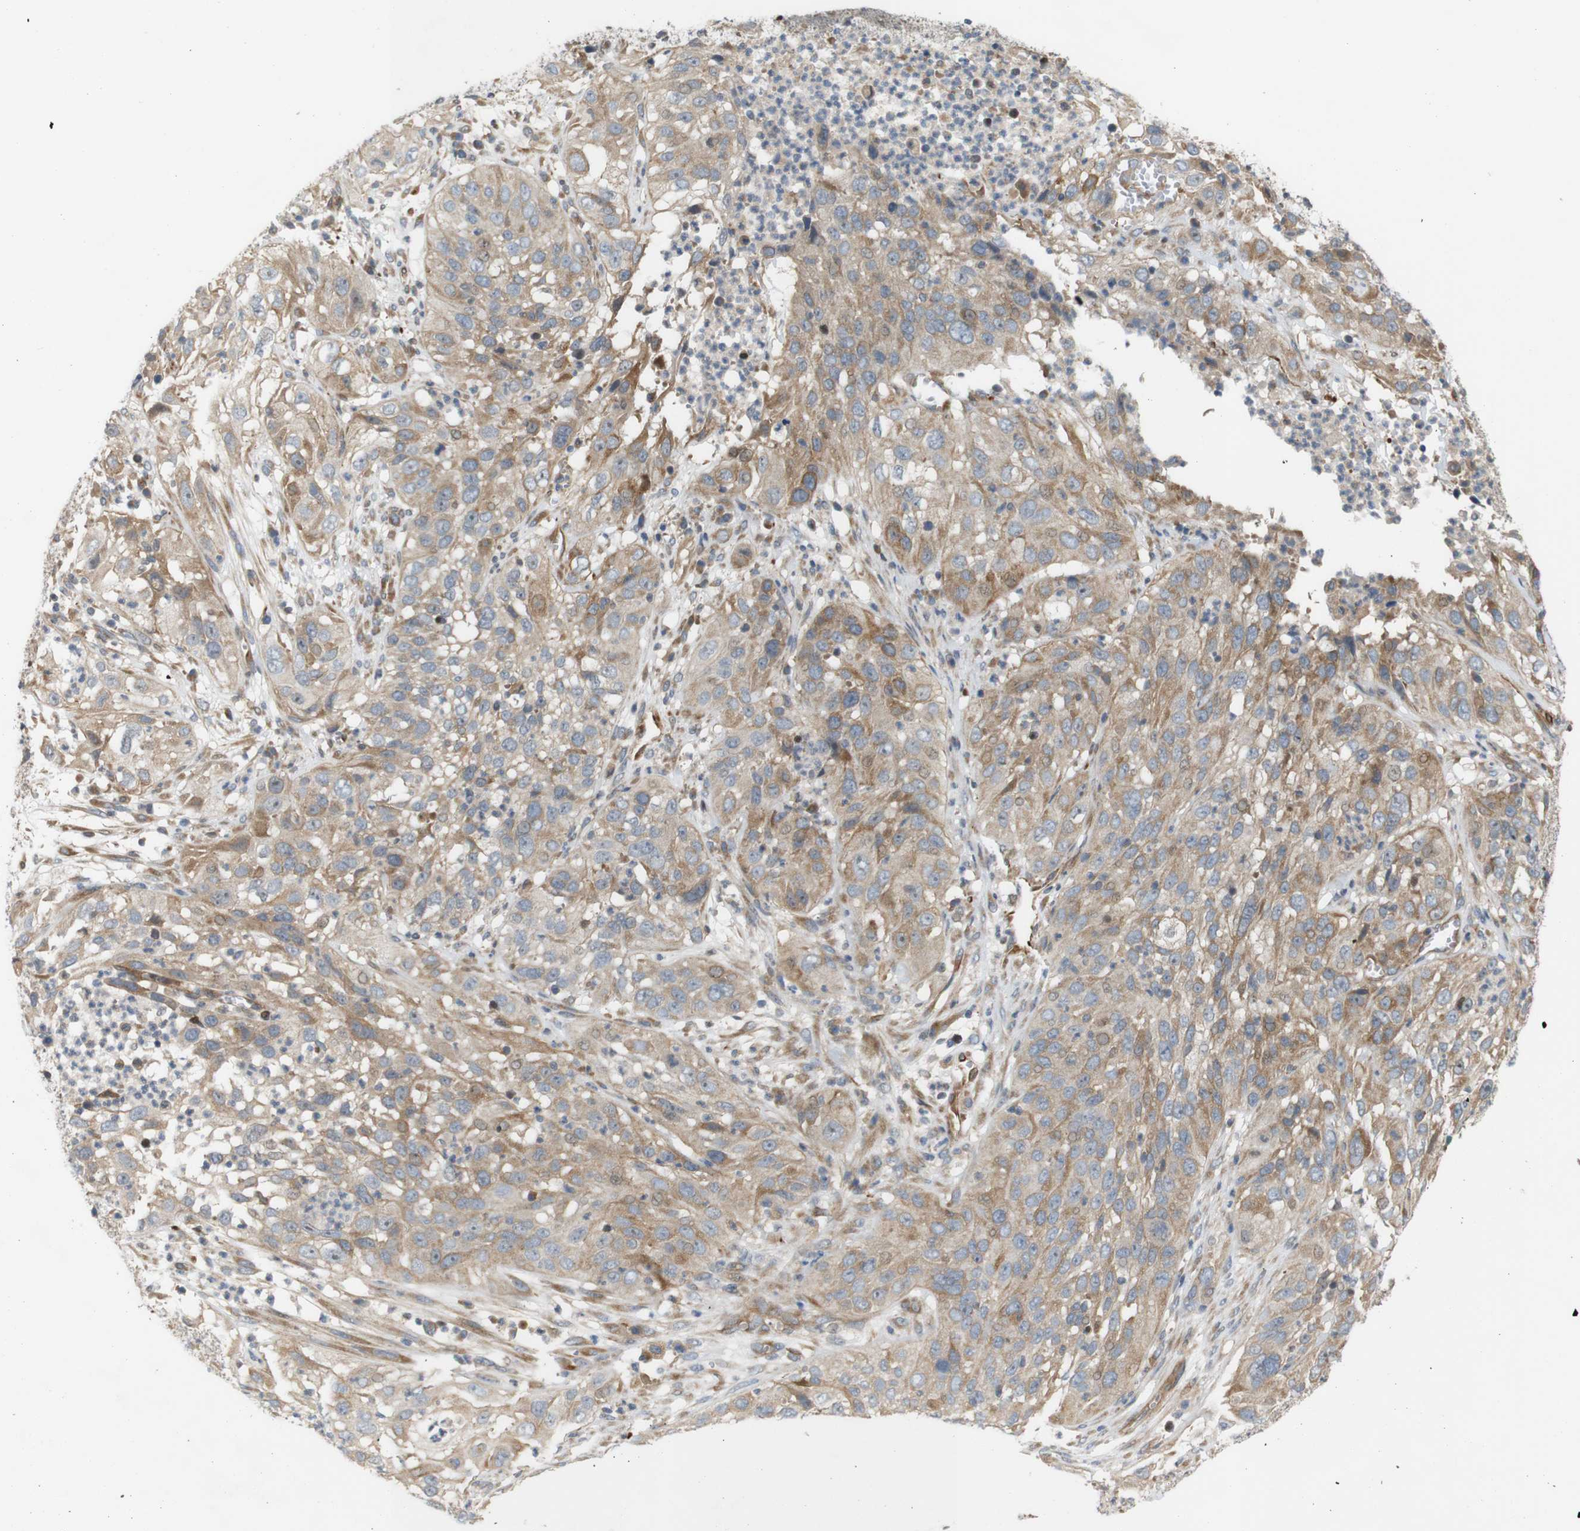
{"staining": {"intensity": "moderate", "quantity": ">75%", "location": "cytoplasmic/membranous"}, "tissue": "cervical cancer", "cell_type": "Tumor cells", "image_type": "cancer", "snomed": [{"axis": "morphology", "description": "Squamous cell carcinoma, NOS"}, {"axis": "topography", "description": "Cervix"}], "caption": "High-magnification brightfield microscopy of squamous cell carcinoma (cervical) stained with DAB (3,3'-diaminobenzidine) (brown) and counterstained with hematoxylin (blue). tumor cells exhibit moderate cytoplasmic/membranous positivity is seen in approximately>75% of cells.", "gene": "RPTOR", "patient": {"sex": "female", "age": 32}}